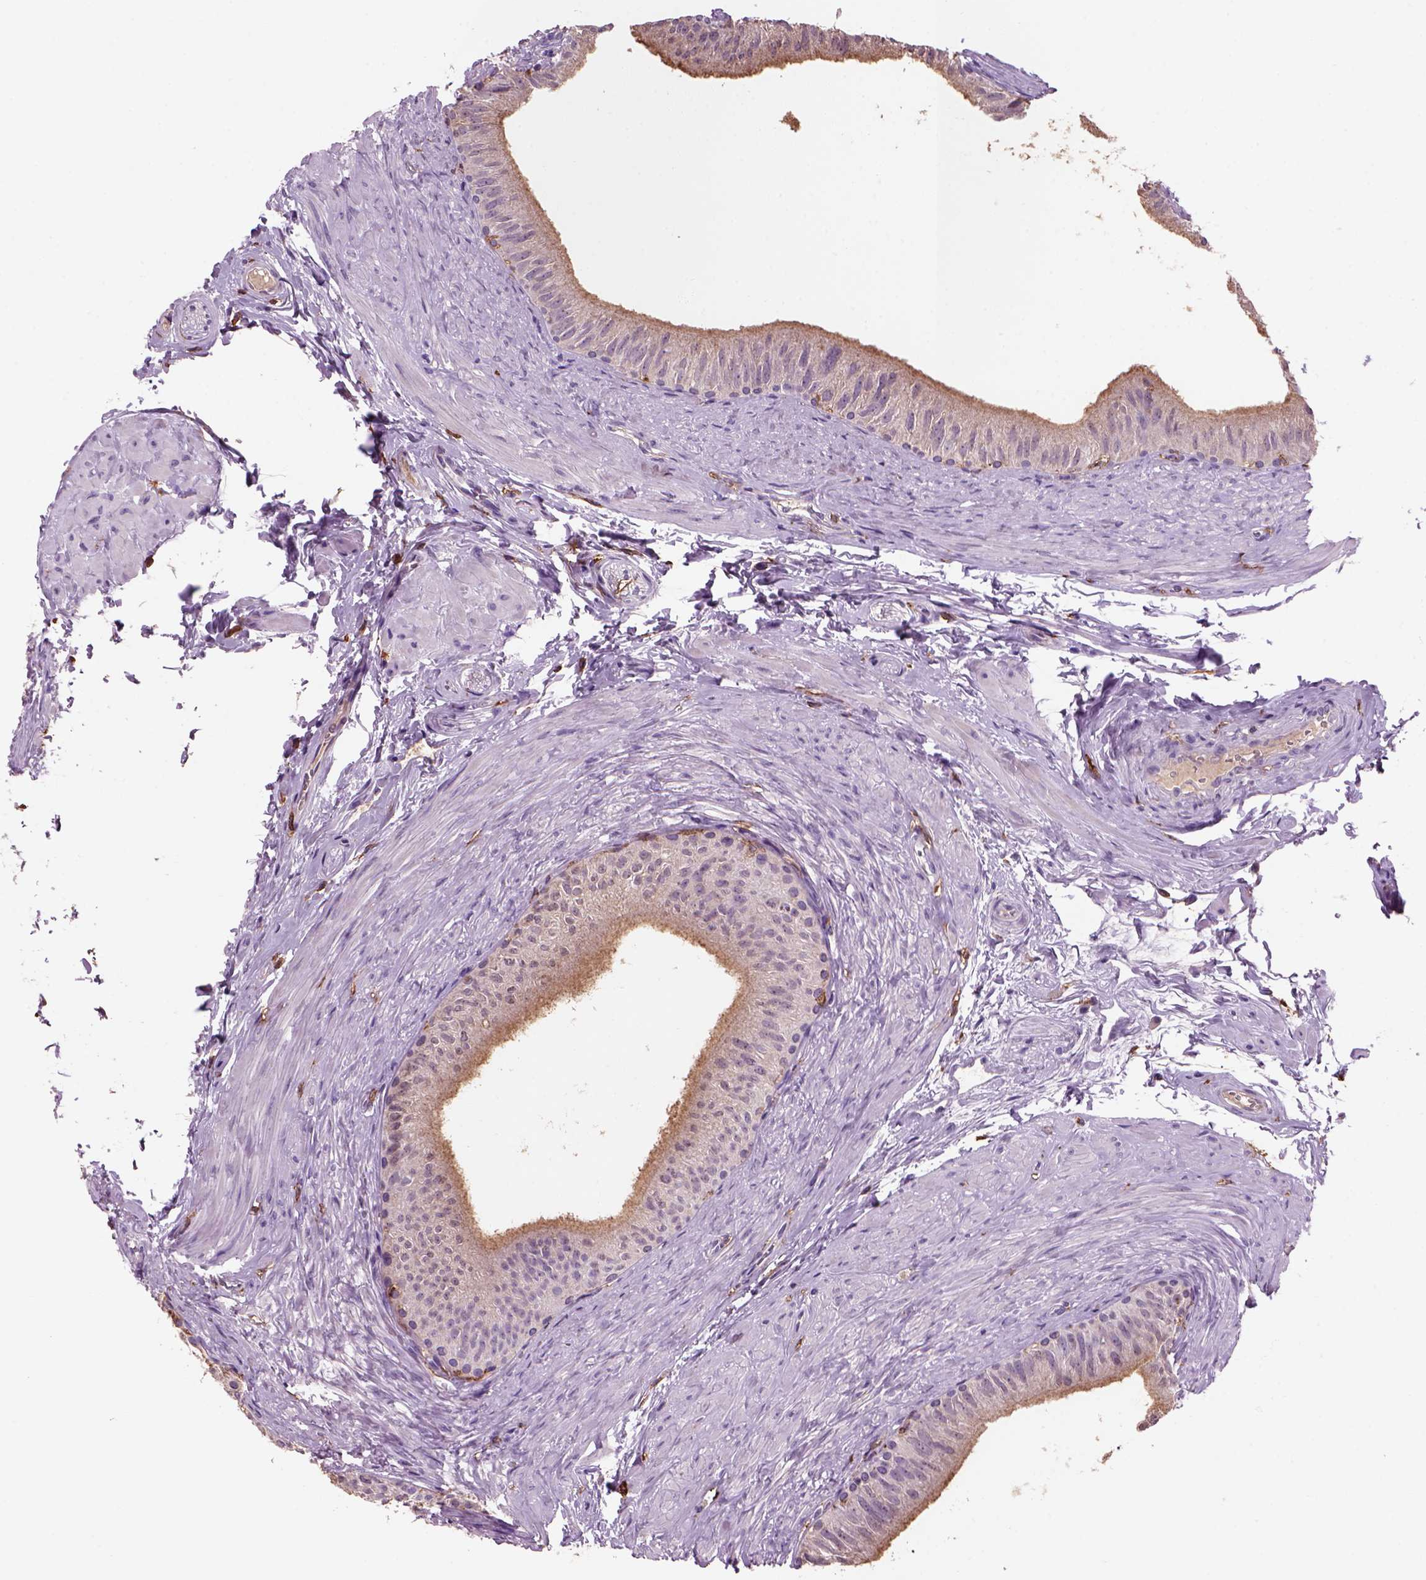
{"staining": {"intensity": "weak", "quantity": "<25%", "location": "cytoplasmic/membranous"}, "tissue": "epididymis", "cell_type": "Glandular cells", "image_type": "normal", "snomed": [{"axis": "morphology", "description": "Normal tissue, NOS"}, {"axis": "topography", "description": "Epididymis"}], "caption": "High magnification brightfield microscopy of benign epididymis stained with DAB (3,3'-diaminobenzidine) (brown) and counterstained with hematoxylin (blue): glandular cells show no significant staining.", "gene": "CD14", "patient": {"sex": "male", "age": 36}}